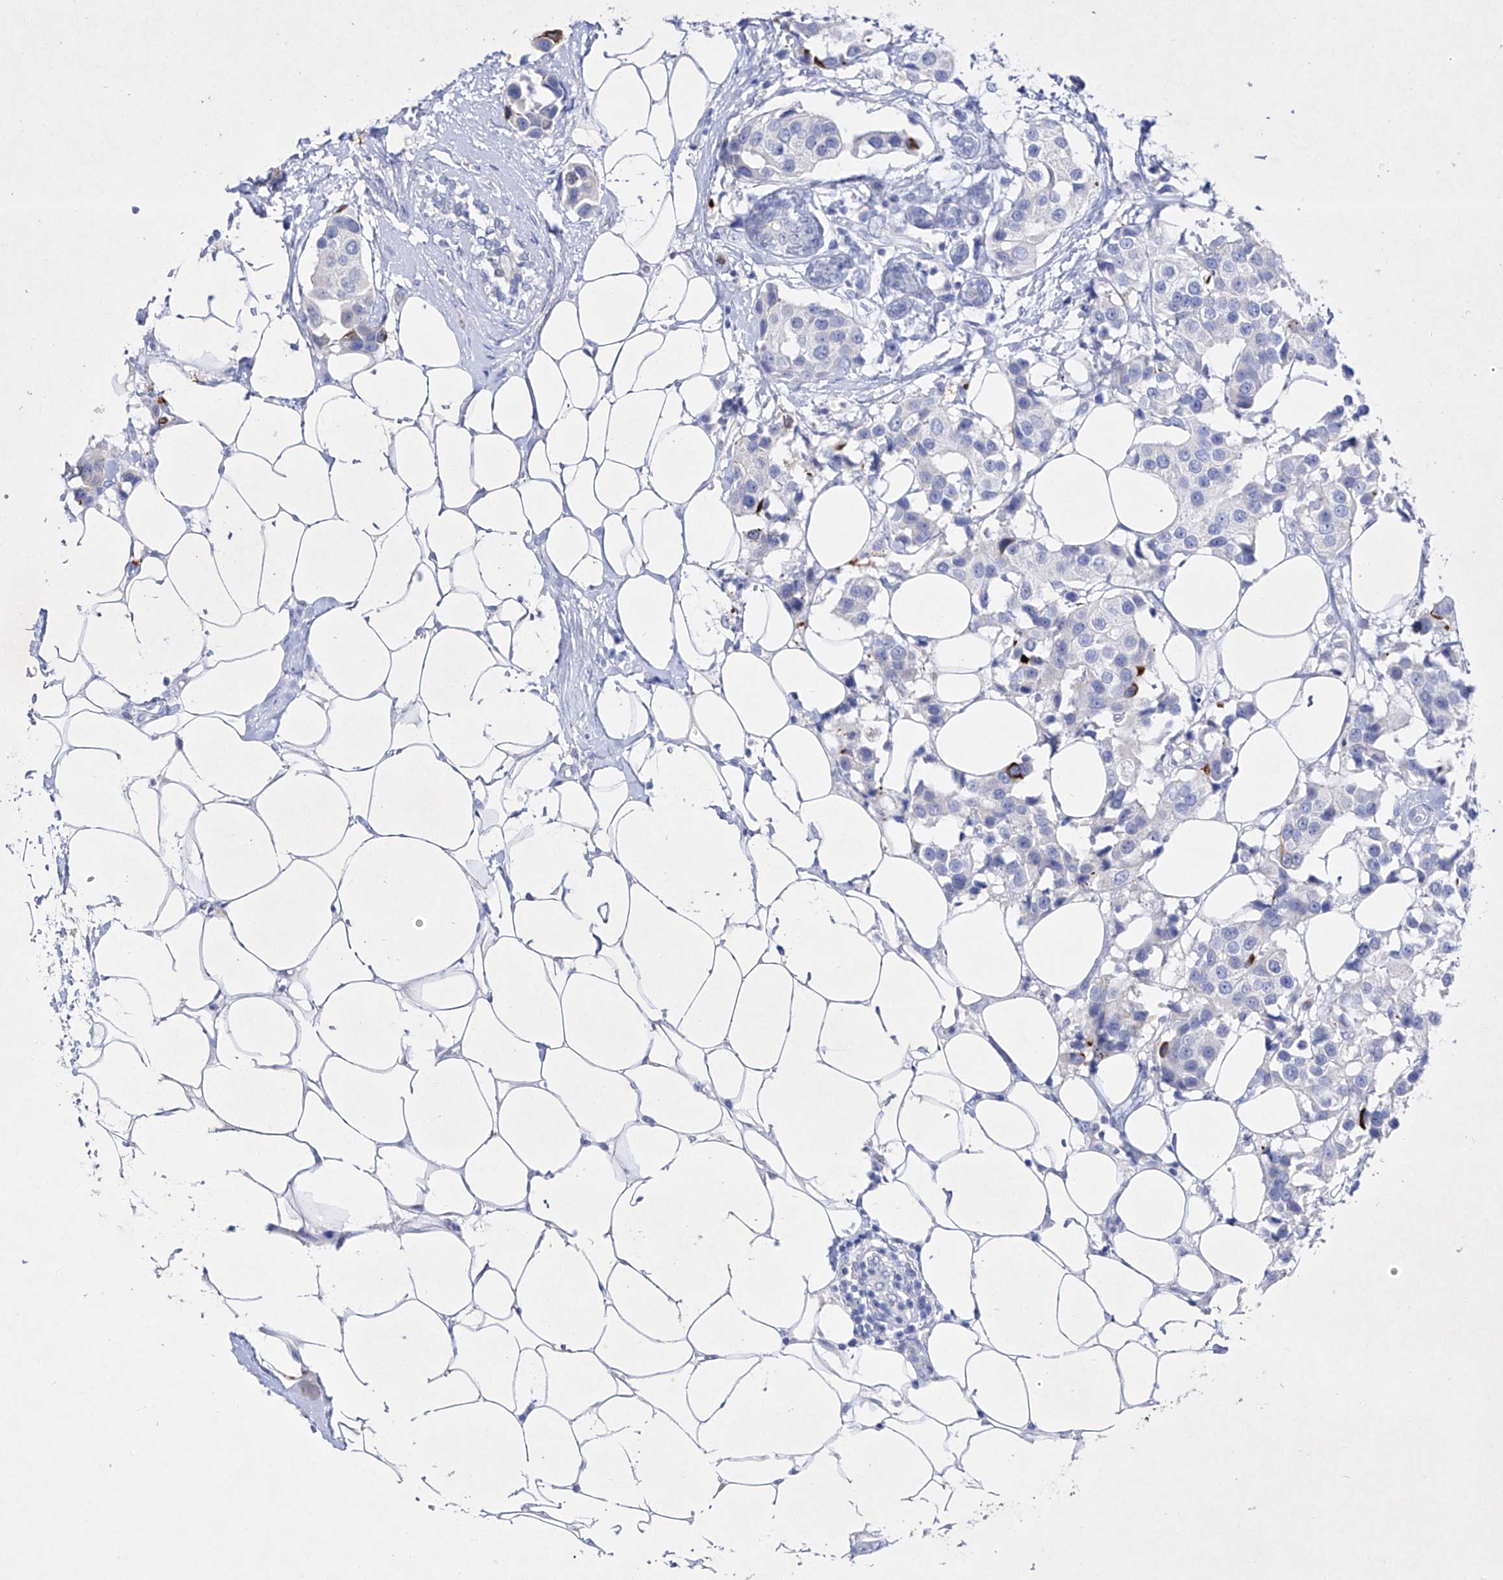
{"staining": {"intensity": "negative", "quantity": "none", "location": "none"}, "tissue": "breast cancer", "cell_type": "Tumor cells", "image_type": "cancer", "snomed": [{"axis": "morphology", "description": "Normal tissue, NOS"}, {"axis": "morphology", "description": "Duct carcinoma"}, {"axis": "topography", "description": "Breast"}], "caption": "The immunohistochemistry (IHC) photomicrograph has no significant positivity in tumor cells of infiltrating ductal carcinoma (breast) tissue.", "gene": "TM7SF2", "patient": {"sex": "female", "age": 39}}